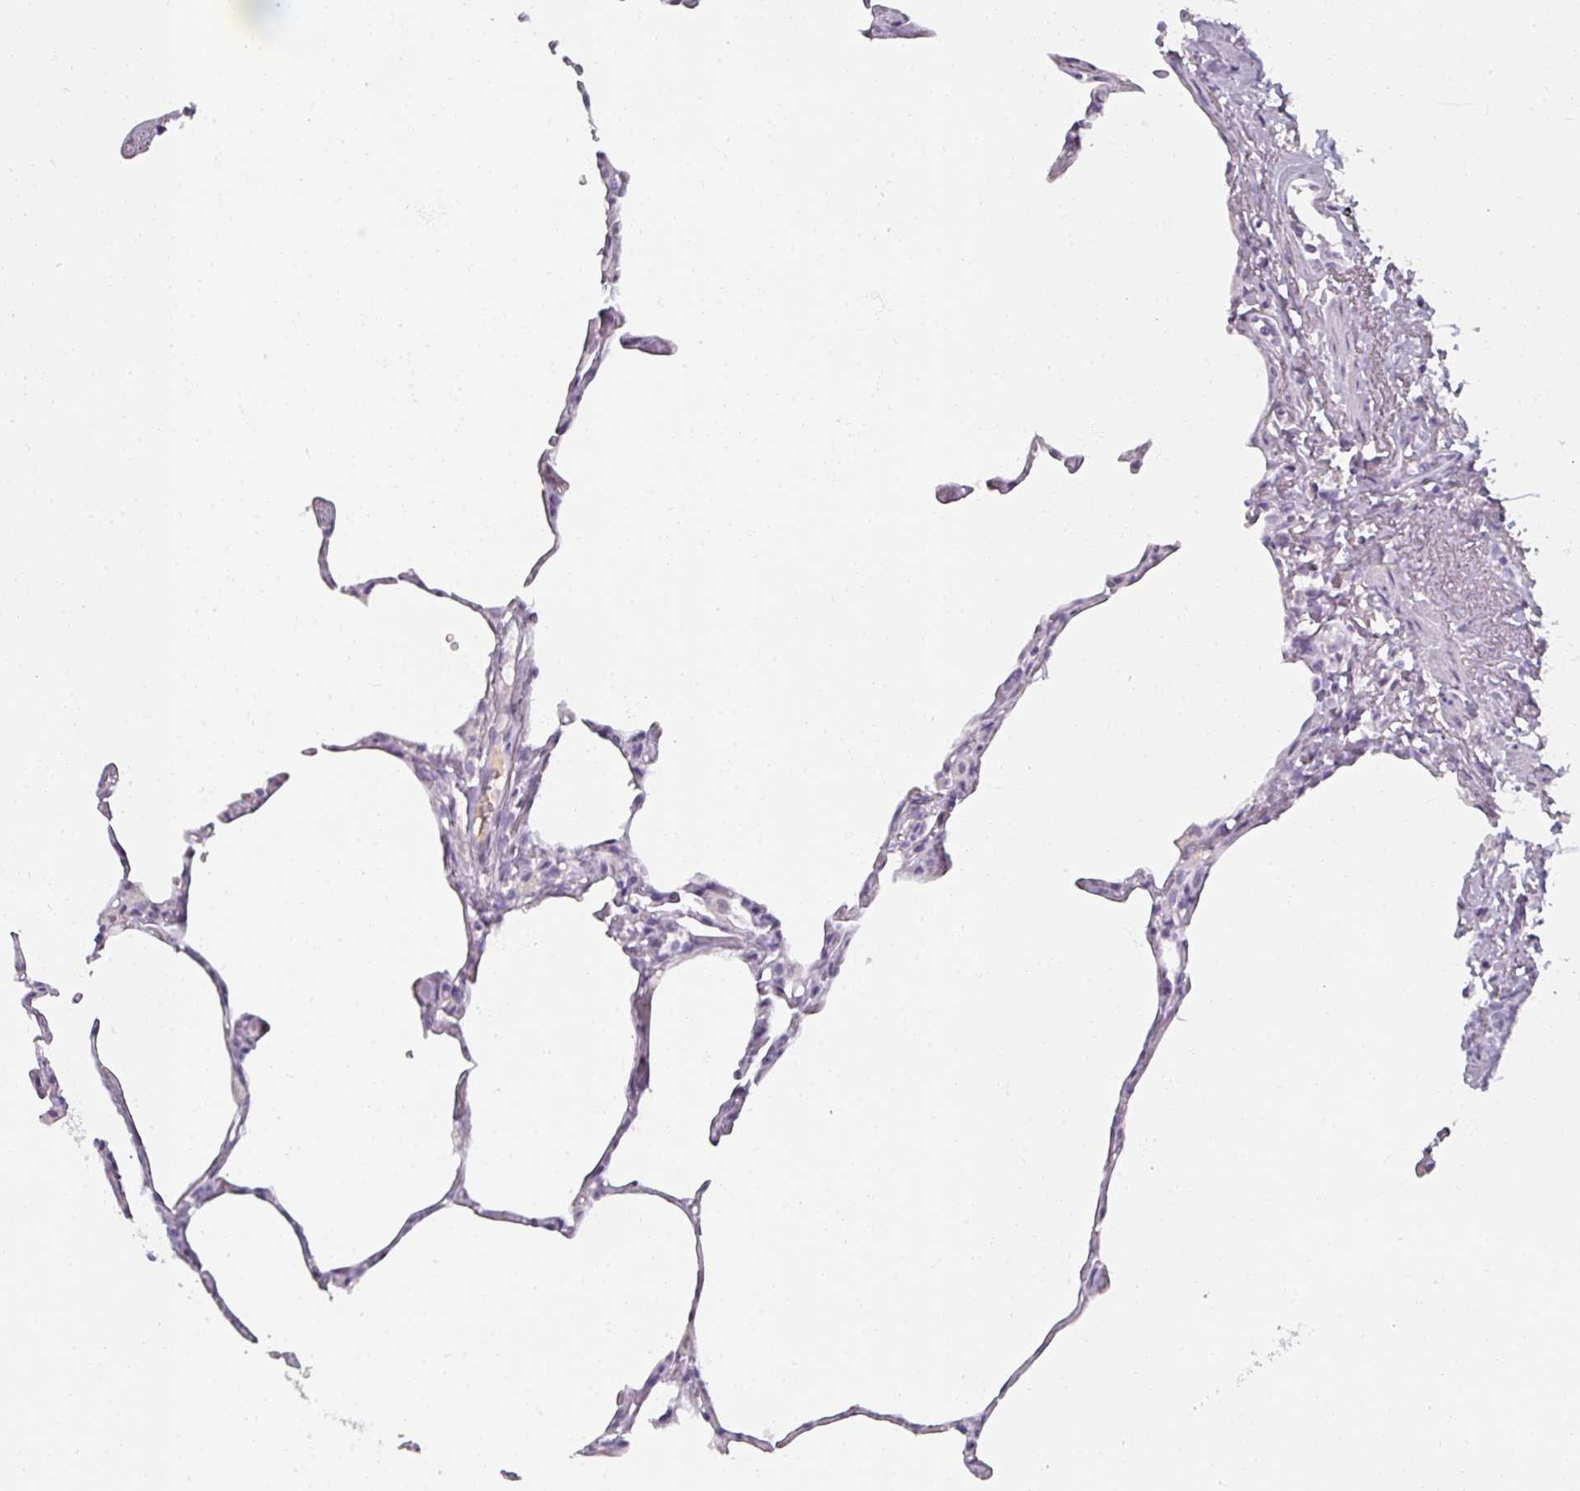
{"staining": {"intensity": "negative", "quantity": "none", "location": "none"}, "tissue": "lung", "cell_type": "Alveolar cells", "image_type": "normal", "snomed": [{"axis": "morphology", "description": "Normal tissue, NOS"}, {"axis": "topography", "description": "Lung"}], "caption": "A high-resolution image shows immunohistochemistry staining of normal lung, which demonstrates no significant expression in alveolar cells. The staining is performed using DAB (3,3'-diaminobenzidine) brown chromogen with nuclei counter-stained in using hematoxylin.", "gene": "REG3A", "patient": {"sex": "male", "age": 65}}